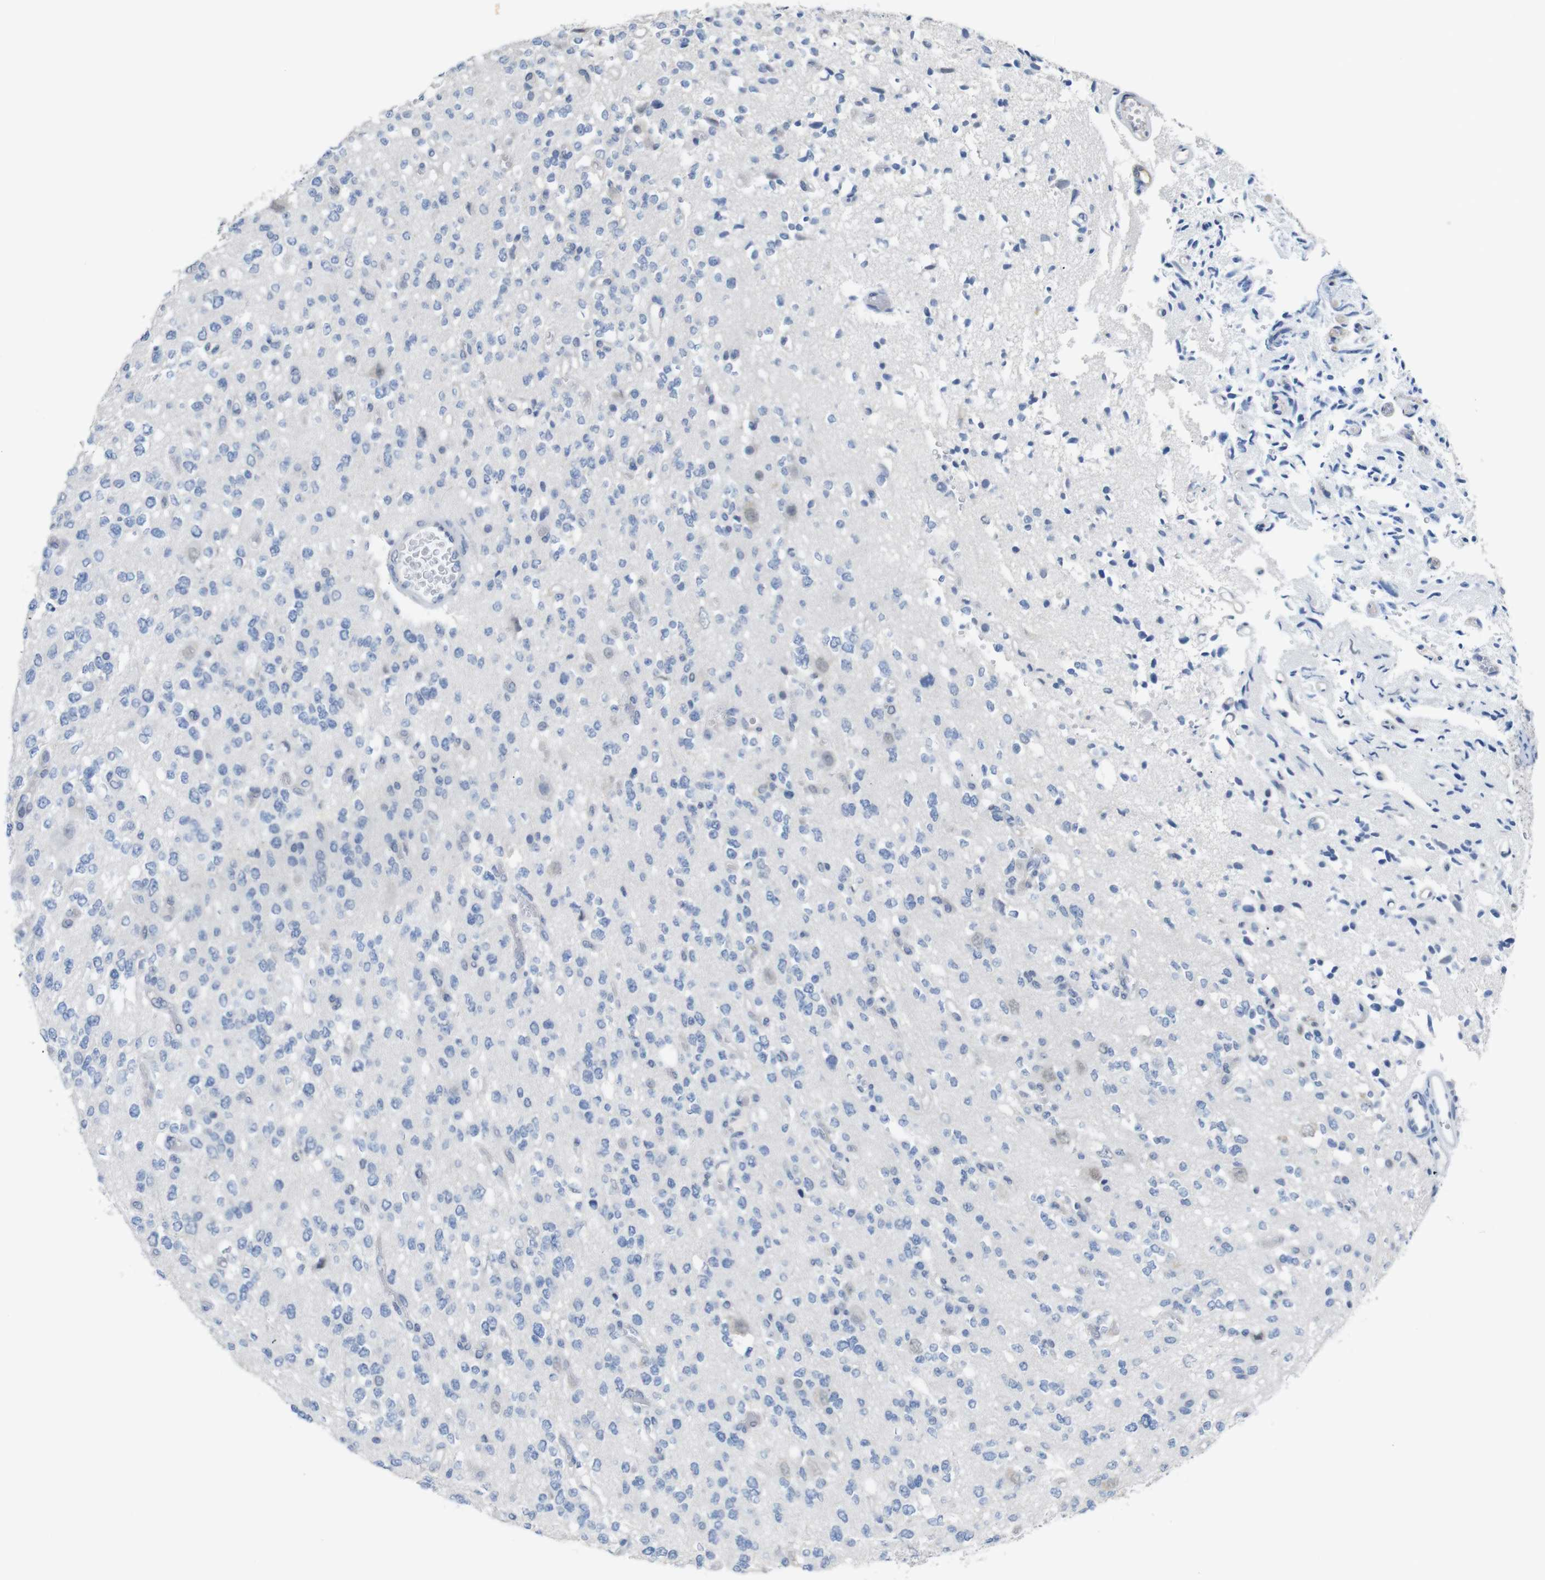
{"staining": {"intensity": "negative", "quantity": "none", "location": "none"}, "tissue": "glioma", "cell_type": "Tumor cells", "image_type": "cancer", "snomed": [{"axis": "morphology", "description": "Glioma, malignant, Low grade"}, {"axis": "topography", "description": "Brain"}], "caption": "This is a histopathology image of IHC staining of malignant low-grade glioma, which shows no staining in tumor cells.", "gene": "CHRM5", "patient": {"sex": "male", "age": 38}}